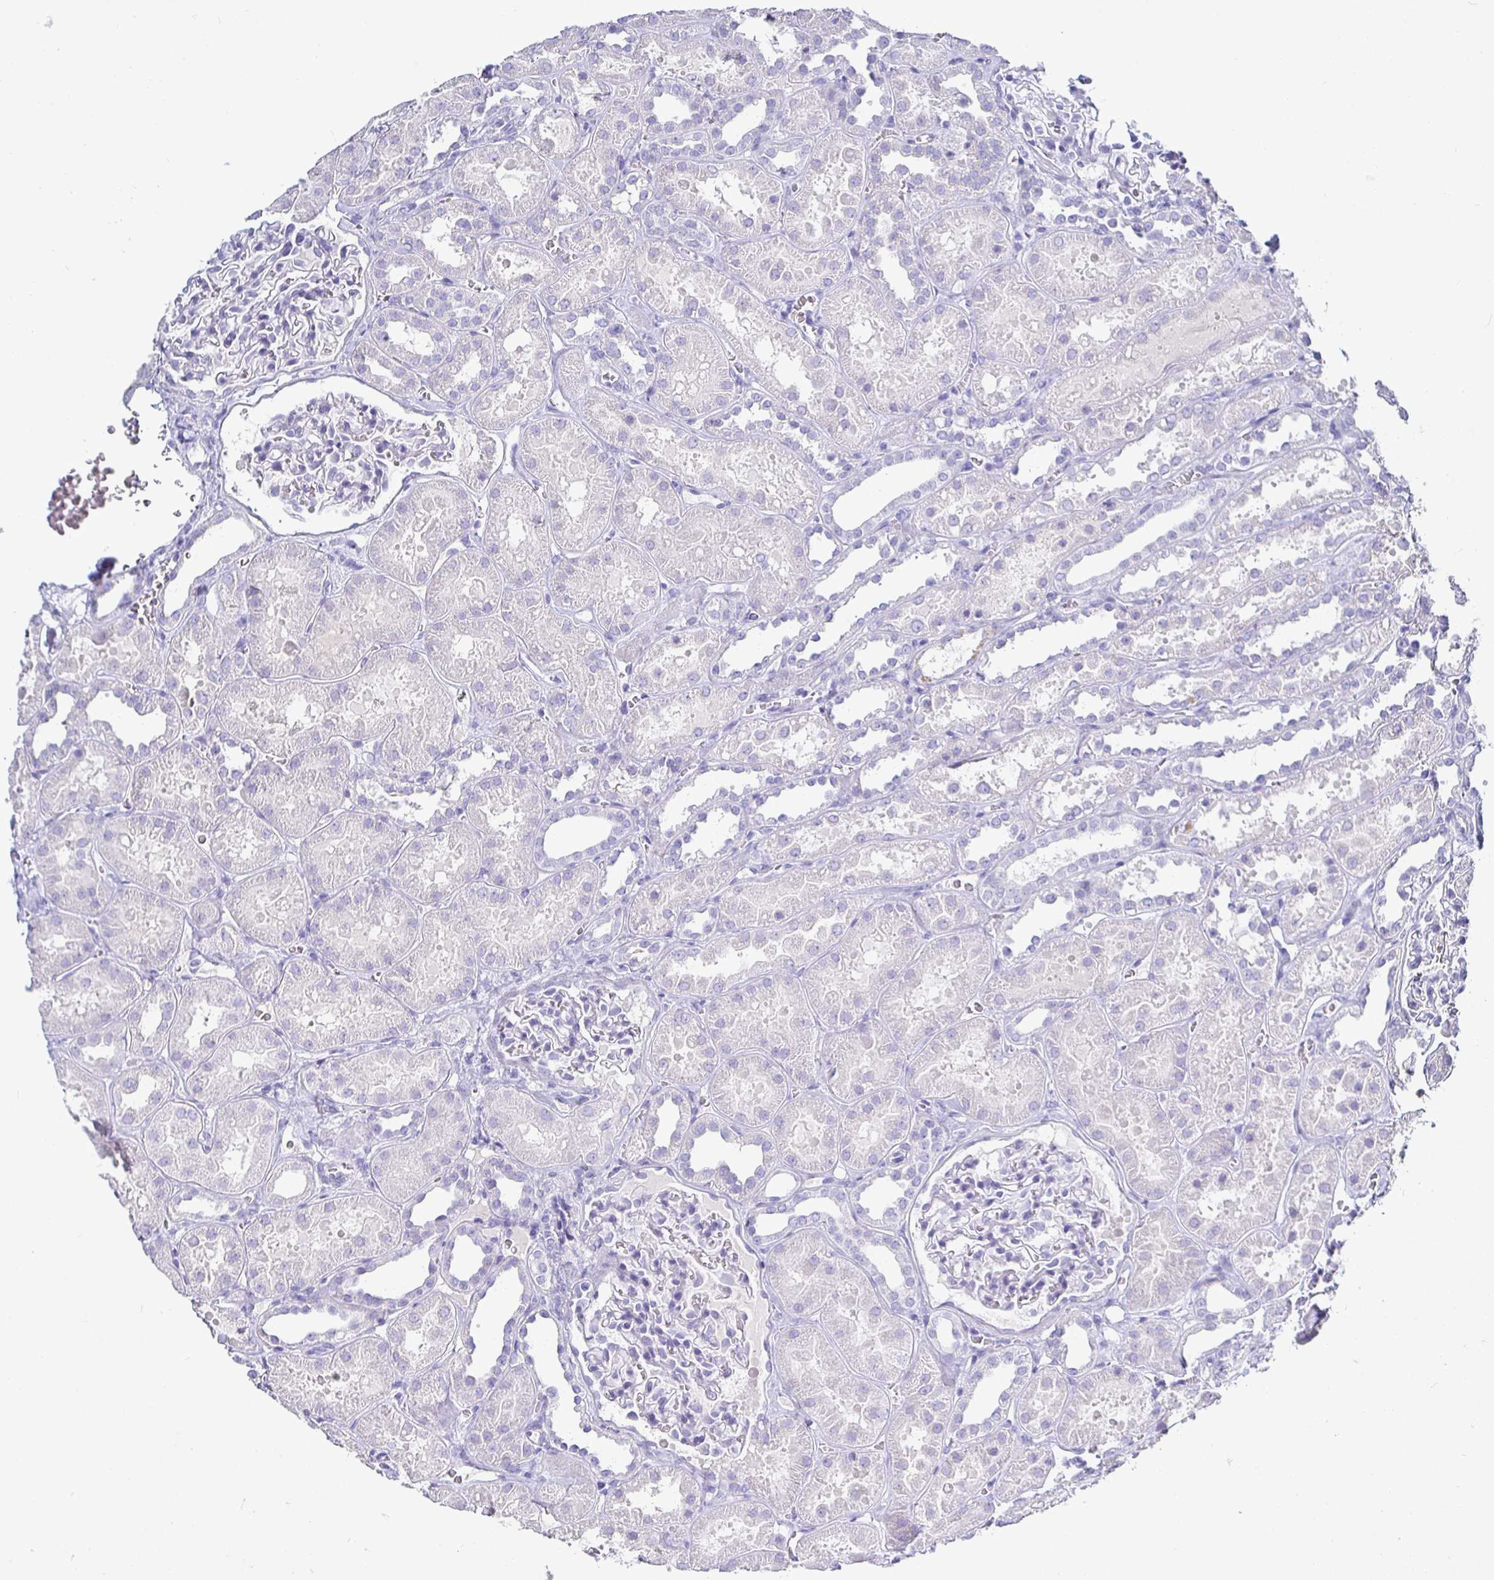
{"staining": {"intensity": "negative", "quantity": "none", "location": "none"}, "tissue": "kidney", "cell_type": "Cells in glomeruli", "image_type": "normal", "snomed": [{"axis": "morphology", "description": "Normal tissue, NOS"}, {"axis": "topography", "description": "Kidney"}], "caption": "Micrograph shows no protein positivity in cells in glomeruli of unremarkable kidney.", "gene": "TMEM241", "patient": {"sex": "female", "age": 41}}